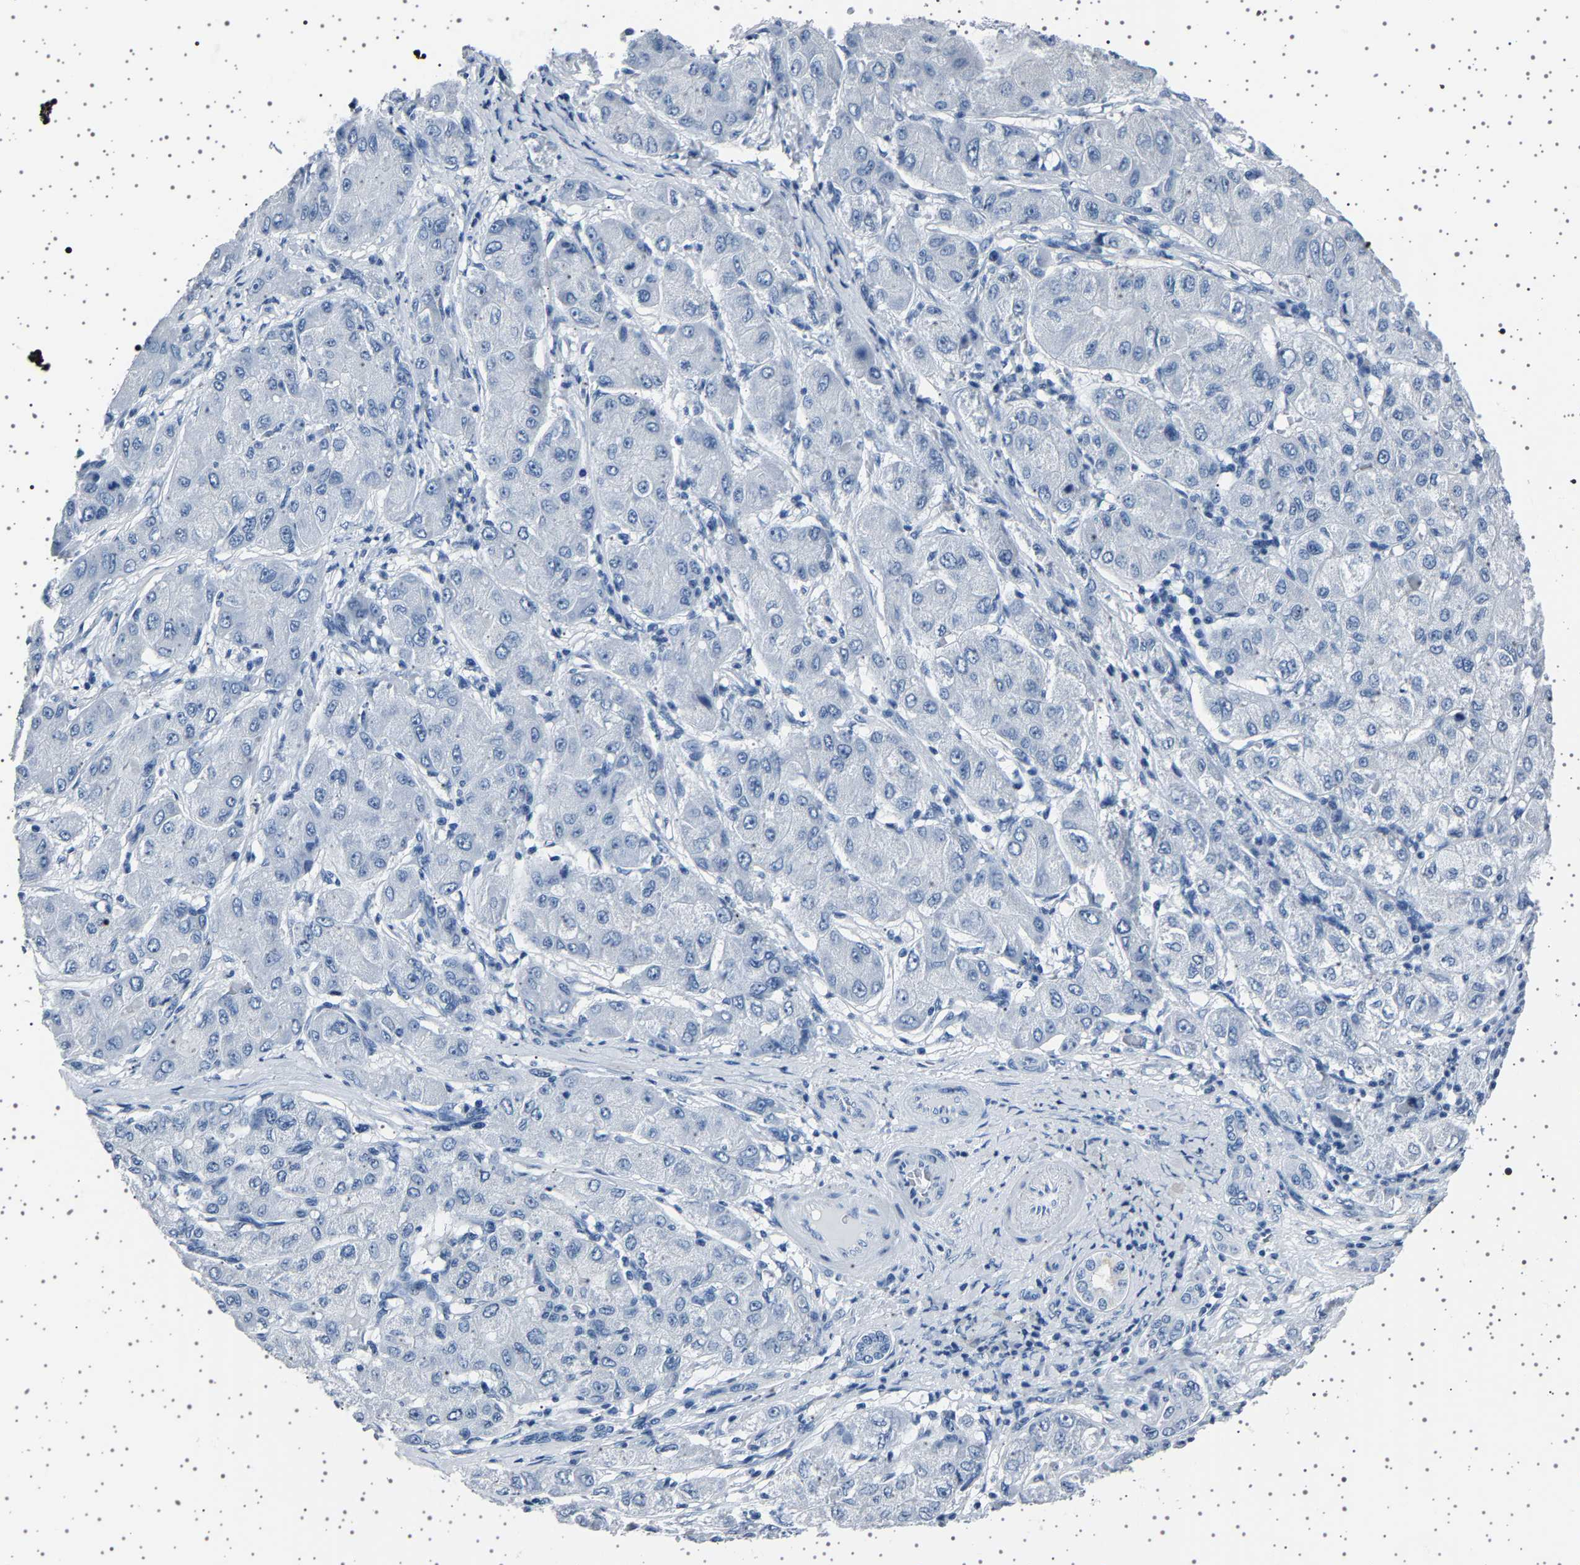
{"staining": {"intensity": "negative", "quantity": "none", "location": "none"}, "tissue": "liver cancer", "cell_type": "Tumor cells", "image_type": "cancer", "snomed": [{"axis": "morphology", "description": "Carcinoma, Hepatocellular, NOS"}, {"axis": "topography", "description": "Liver"}], "caption": "Histopathology image shows no significant protein expression in tumor cells of liver cancer (hepatocellular carcinoma).", "gene": "TFF3", "patient": {"sex": "male", "age": 80}}